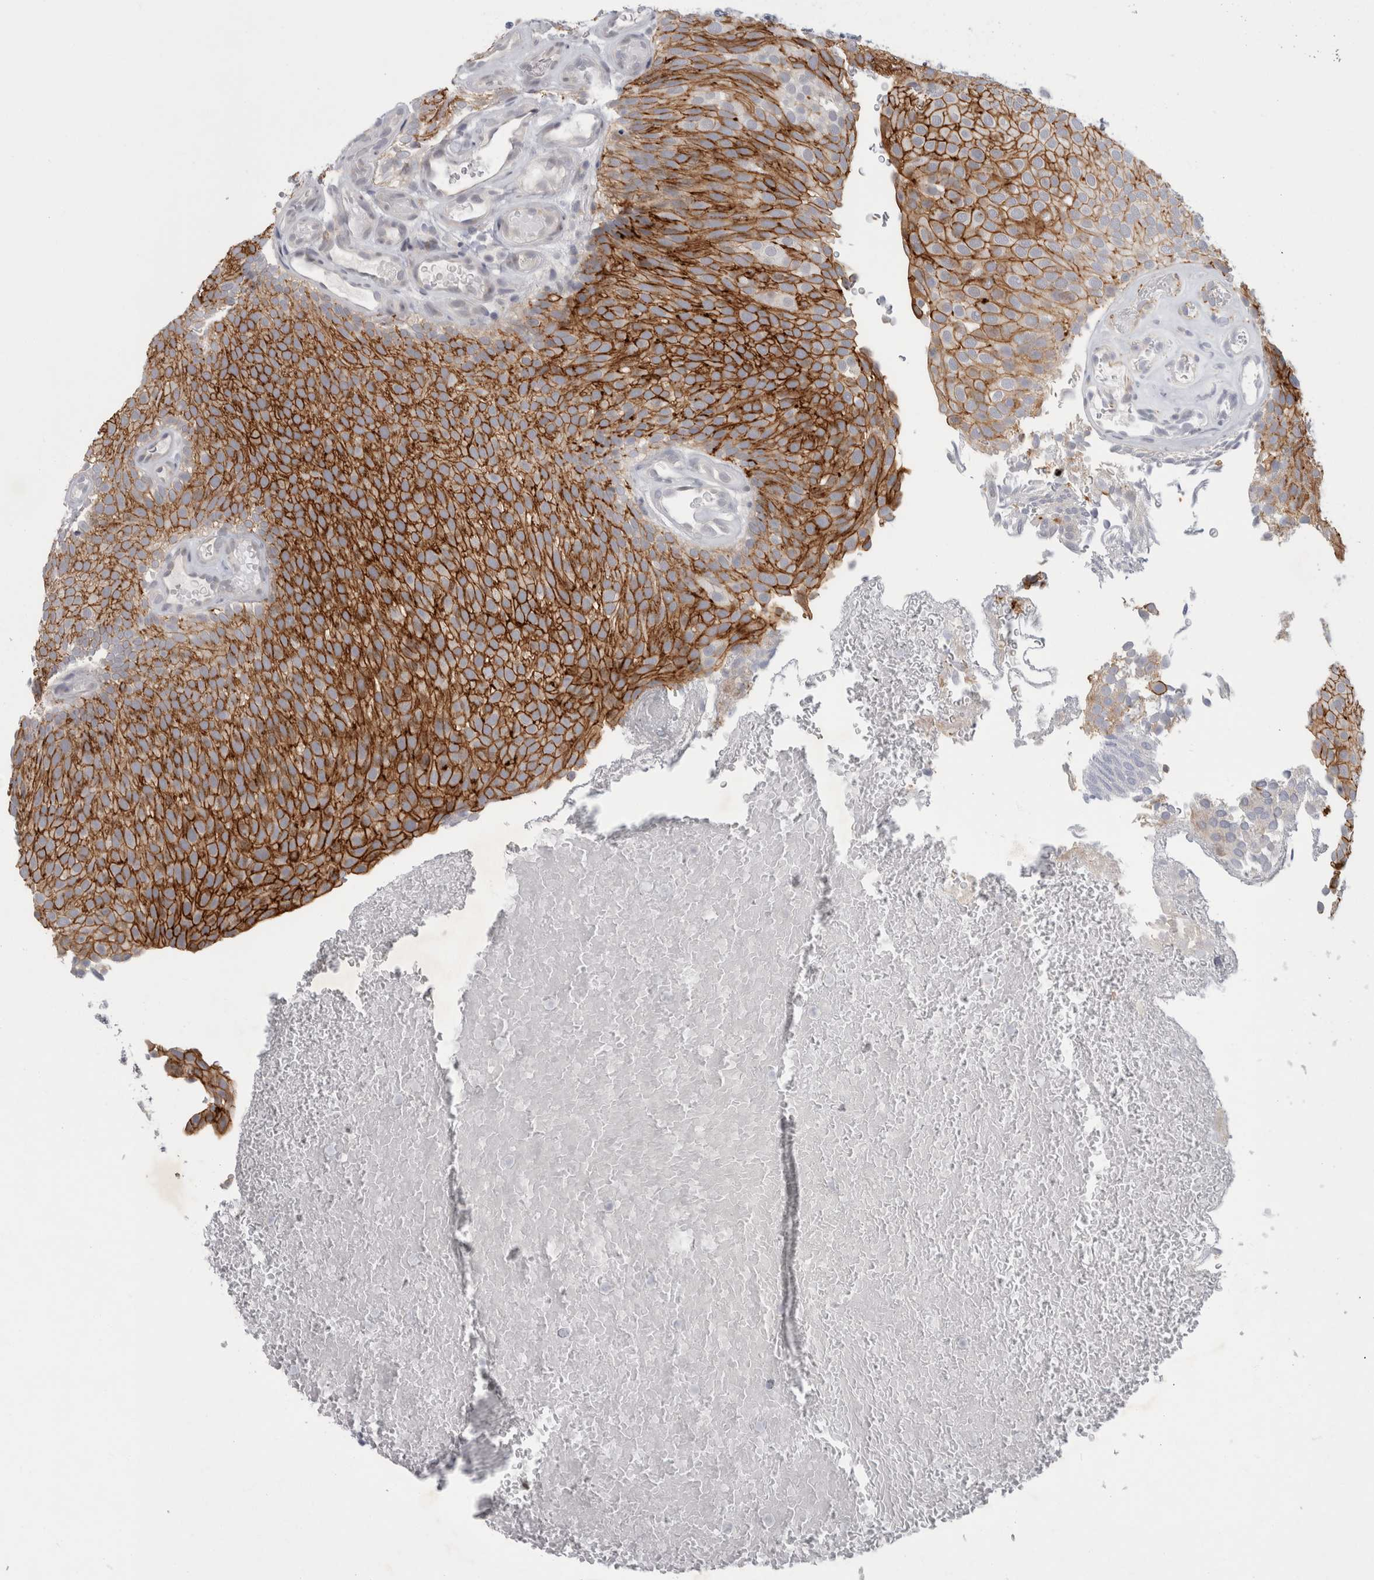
{"staining": {"intensity": "strong", "quantity": ">75%", "location": "cytoplasmic/membranous"}, "tissue": "urothelial cancer", "cell_type": "Tumor cells", "image_type": "cancer", "snomed": [{"axis": "morphology", "description": "Urothelial carcinoma, Low grade"}, {"axis": "topography", "description": "Urinary bladder"}], "caption": "Protein staining by immunohistochemistry (IHC) exhibits strong cytoplasmic/membranous expression in about >75% of tumor cells in urothelial carcinoma (low-grade).", "gene": "NIPA1", "patient": {"sex": "male", "age": 78}}